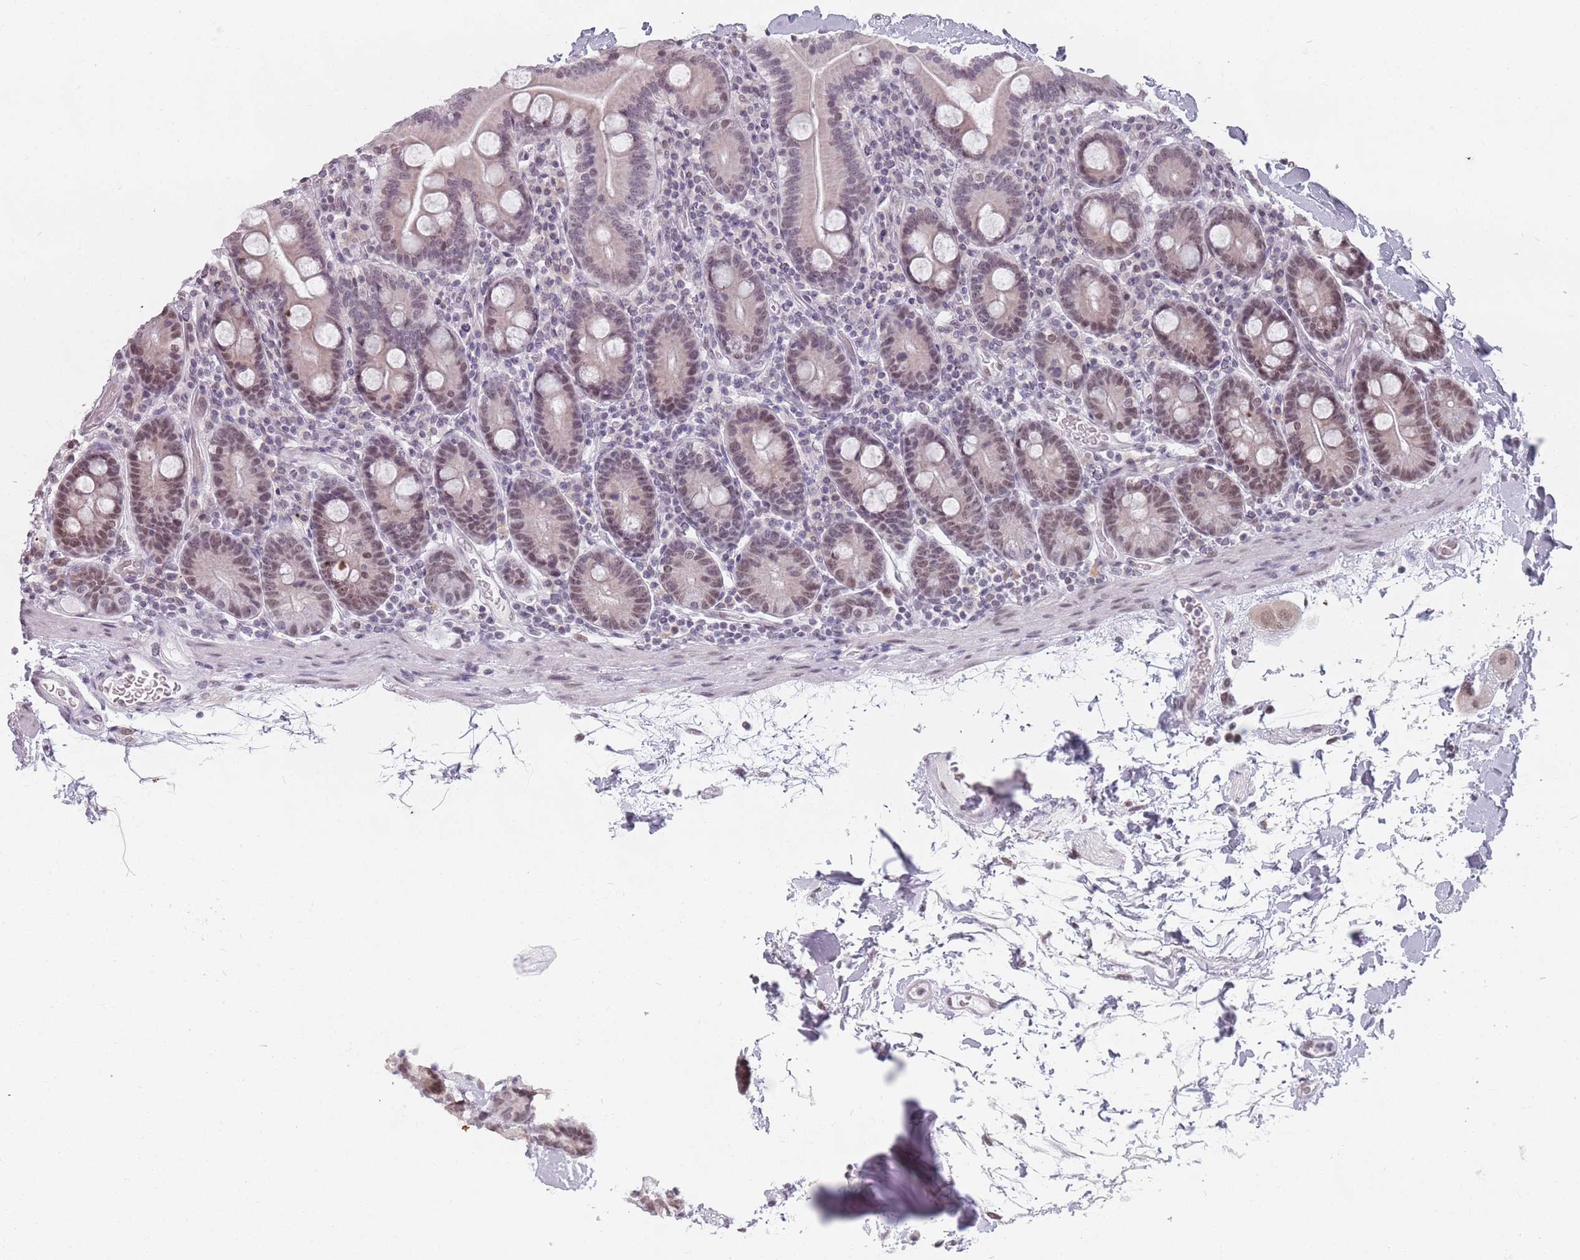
{"staining": {"intensity": "moderate", "quantity": "25%-75%", "location": "nuclear"}, "tissue": "duodenum", "cell_type": "Glandular cells", "image_type": "normal", "snomed": [{"axis": "morphology", "description": "Normal tissue, NOS"}, {"axis": "topography", "description": "Duodenum"}], "caption": "This micrograph exhibits immunohistochemistry staining of normal human duodenum, with medium moderate nuclear expression in about 25%-75% of glandular cells.", "gene": "PTCHD1", "patient": {"sex": "male", "age": 55}}